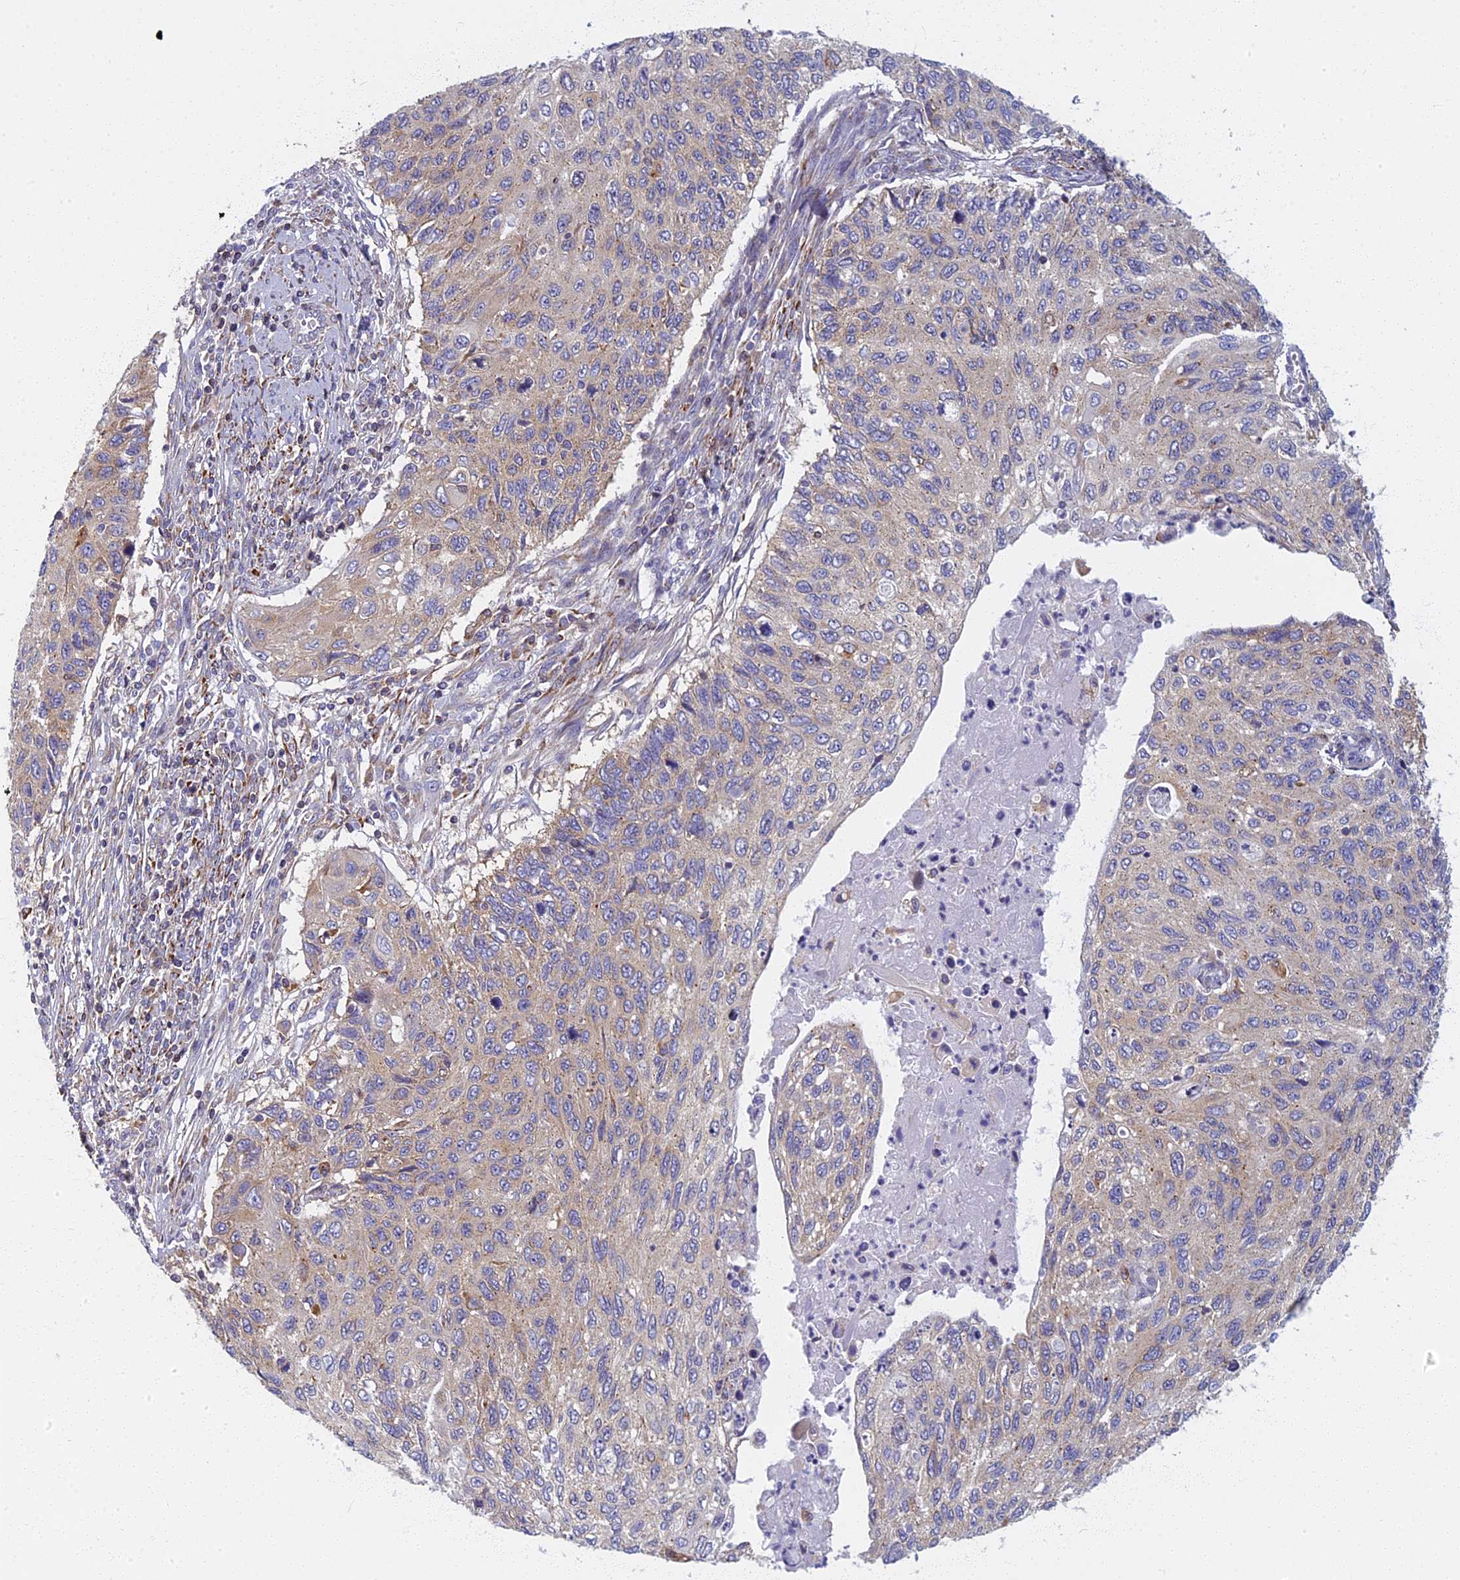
{"staining": {"intensity": "negative", "quantity": "none", "location": "none"}, "tissue": "cervical cancer", "cell_type": "Tumor cells", "image_type": "cancer", "snomed": [{"axis": "morphology", "description": "Squamous cell carcinoma, NOS"}, {"axis": "topography", "description": "Cervix"}], "caption": "The micrograph demonstrates no significant positivity in tumor cells of squamous cell carcinoma (cervical).", "gene": "NOL10", "patient": {"sex": "female", "age": 70}}